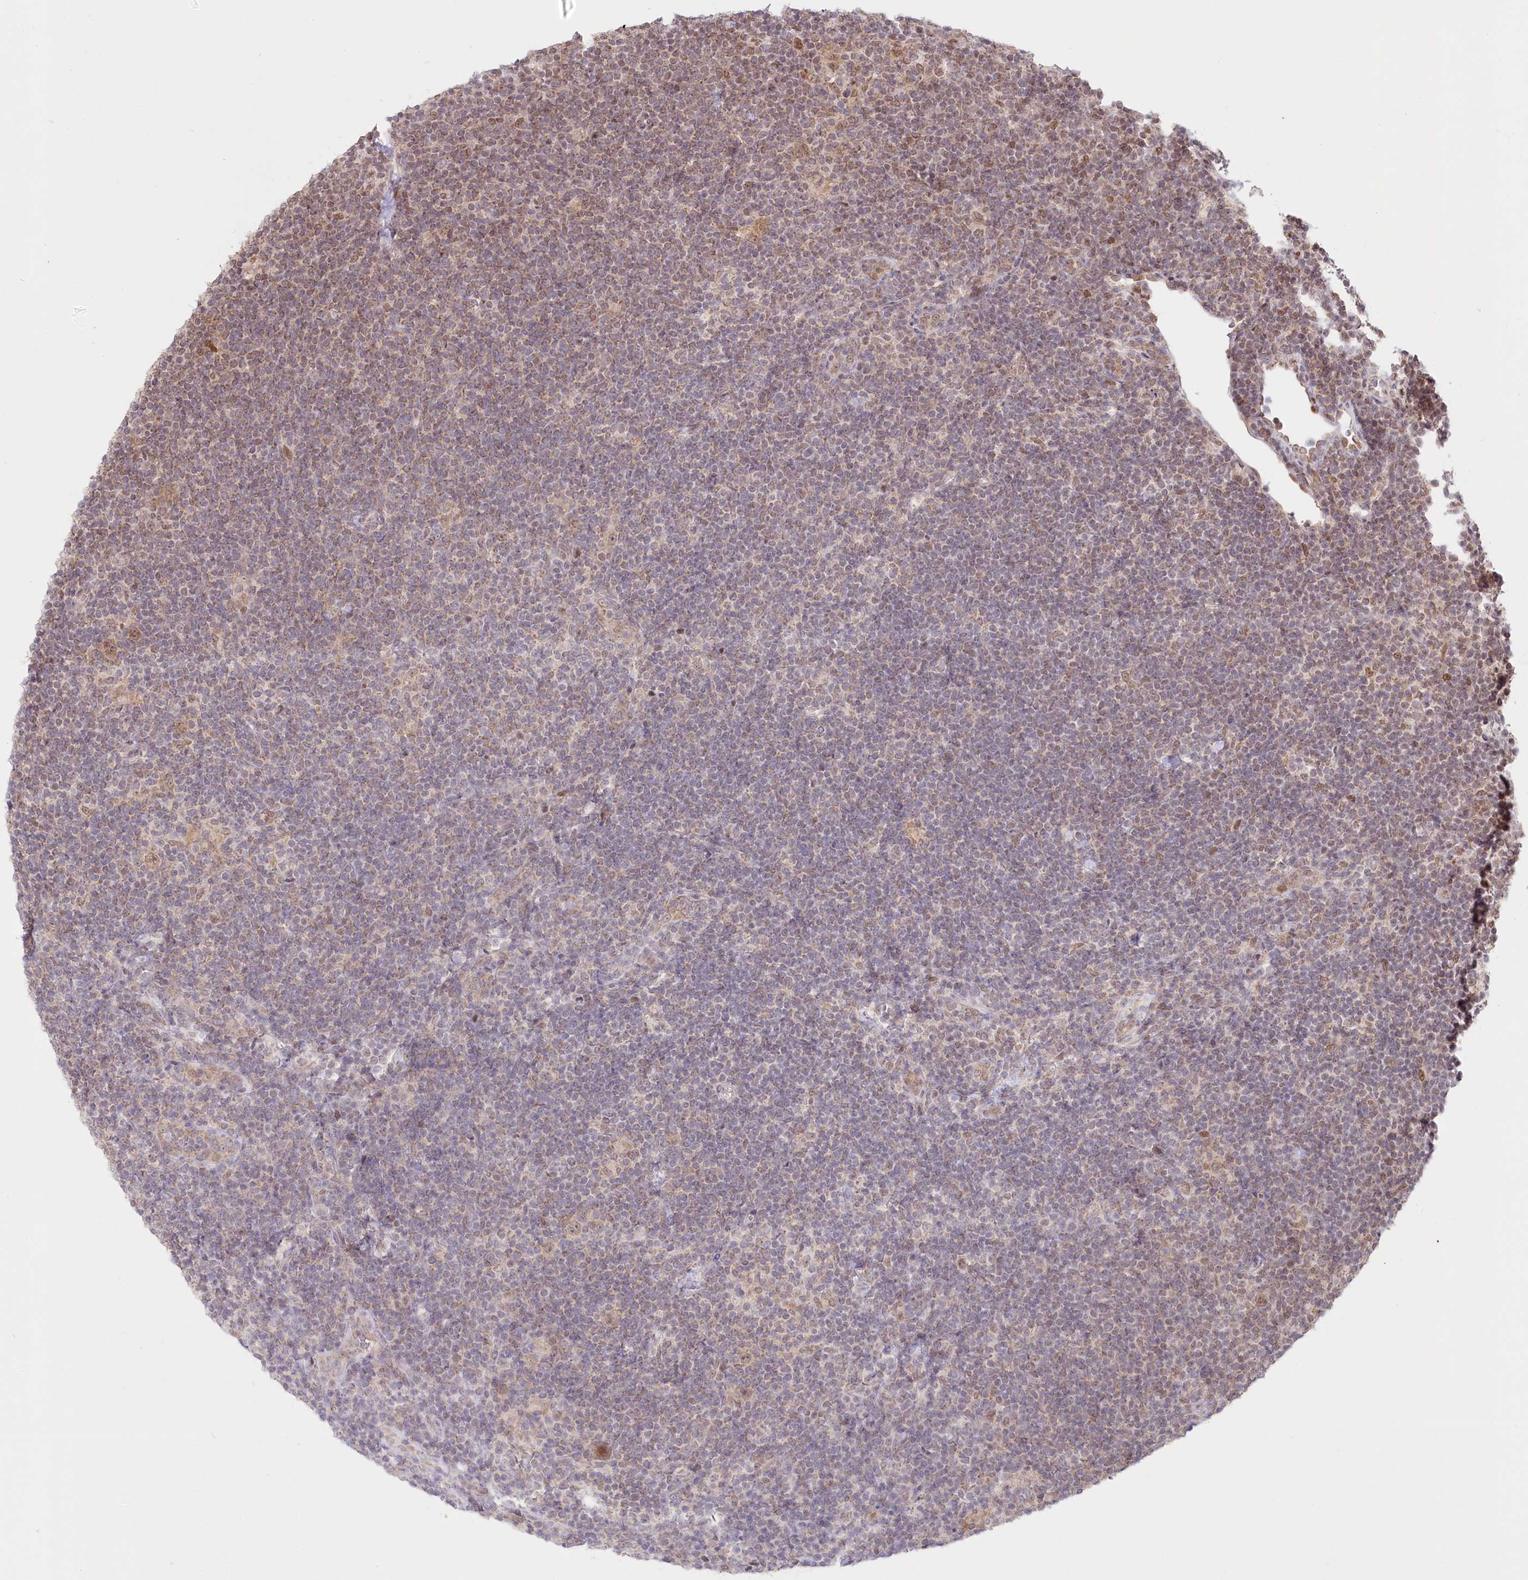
{"staining": {"intensity": "moderate", "quantity": ">75%", "location": "nuclear"}, "tissue": "lymphoma", "cell_type": "Tumor cells", "image_type": "cancer", "snomed": [{"axis": "morphology", "description": "Hodgkin's disease, NOS"}, {"axis": "topography", "description": "Lymph node"}], "caption": "About >75% of tumor cells in Hodgkin's disease demonstrate moderate nuclear protein expression as visualized by brown immunohistochemical staining.", "gene": "PYURF", "patient": {"sex": "female", "age": 57}}